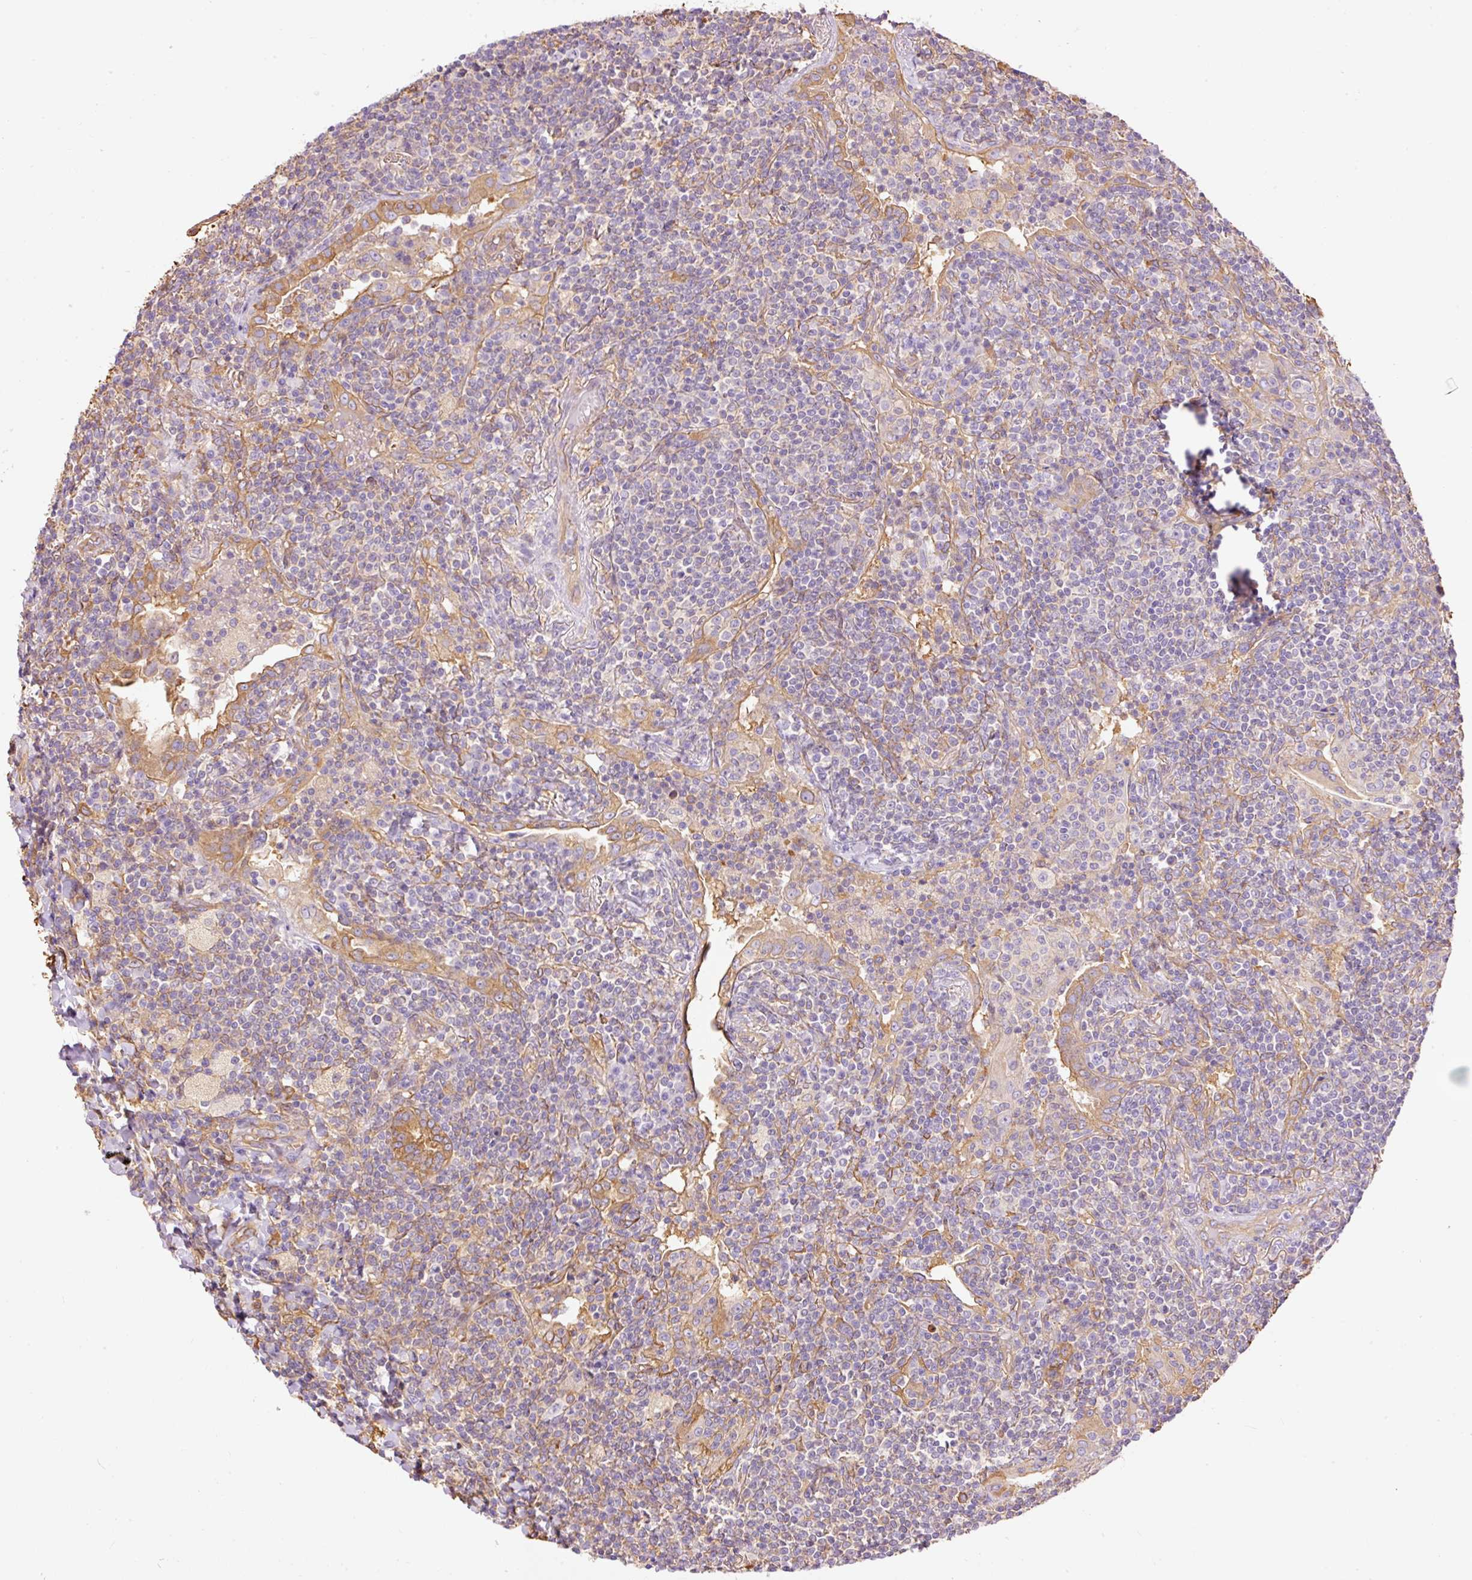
{"staining": {"intensity": "negative", "quantity": "none", "location": "none"}, "tissue": "lymphoma", "cell_type": "Tumor cells", "image_type": "cancer", "snomed": [{"axis": "morphology", "description": "Malignant lymphoma, non-Hodgkin's type, Low grade"}, {"axis": "topography", "description": "Lung"}], "caption": "Tumor cells show no significant protein positivity in lymphoma.", "gene": "IL10RB", "patient": {"sex": "female", "age": 71}}